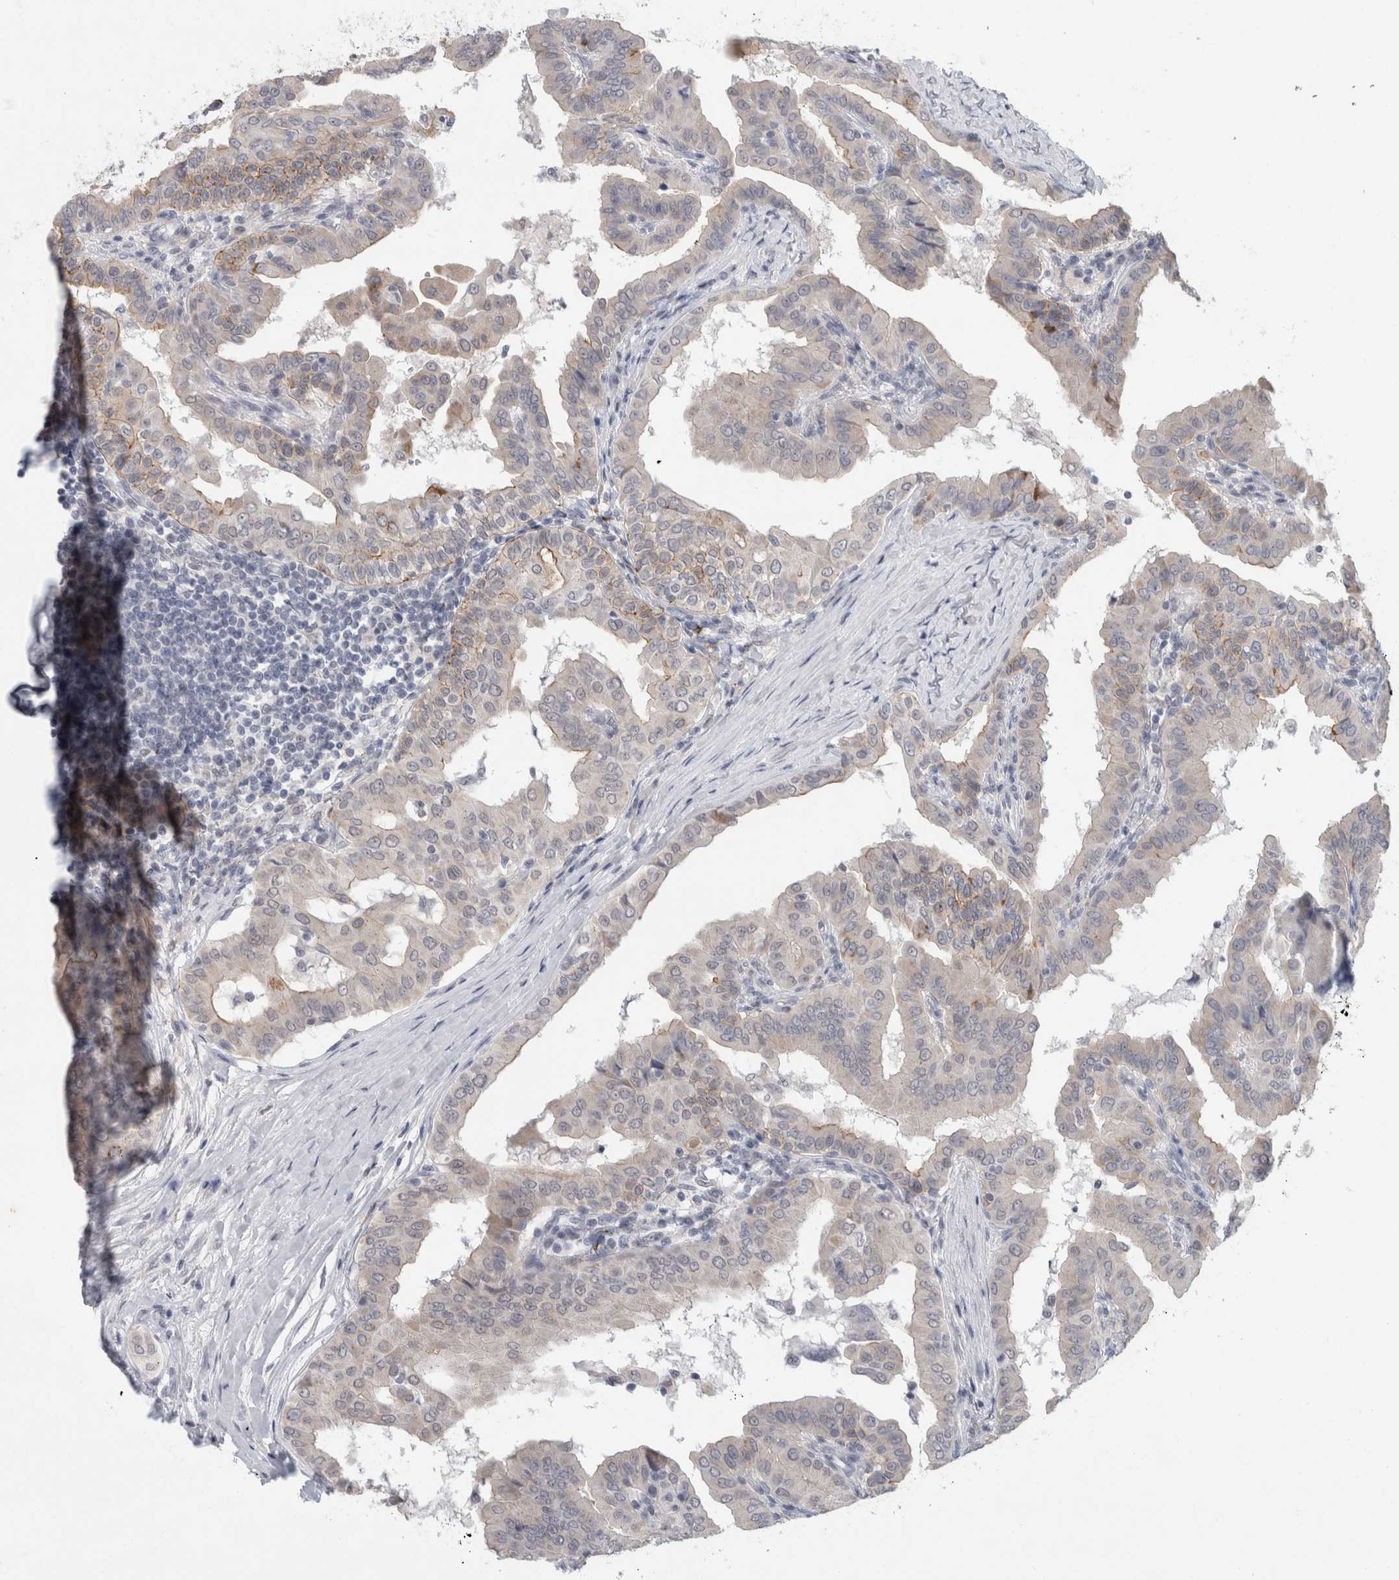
{"staining": {"intensity": "weak", "quantity": "<25%", "location": "cytoplasmic/membranous"}, "tissue": "thyroid cancer", "cell_type": "Tumor cells", "image_type": "cancer", "snomed": [{"axis": "morphology", "description": "Papillary adenocarcinoma, NOS"}, {"axis": "topography", "description": "Thyroid gland"}], "caption": "Immunohistochemical staining of thyroid cancer reveals no significant positivity in tumor cells.", "gene": "NIPA1", "patient": {"sex": "male", "age": 33}}